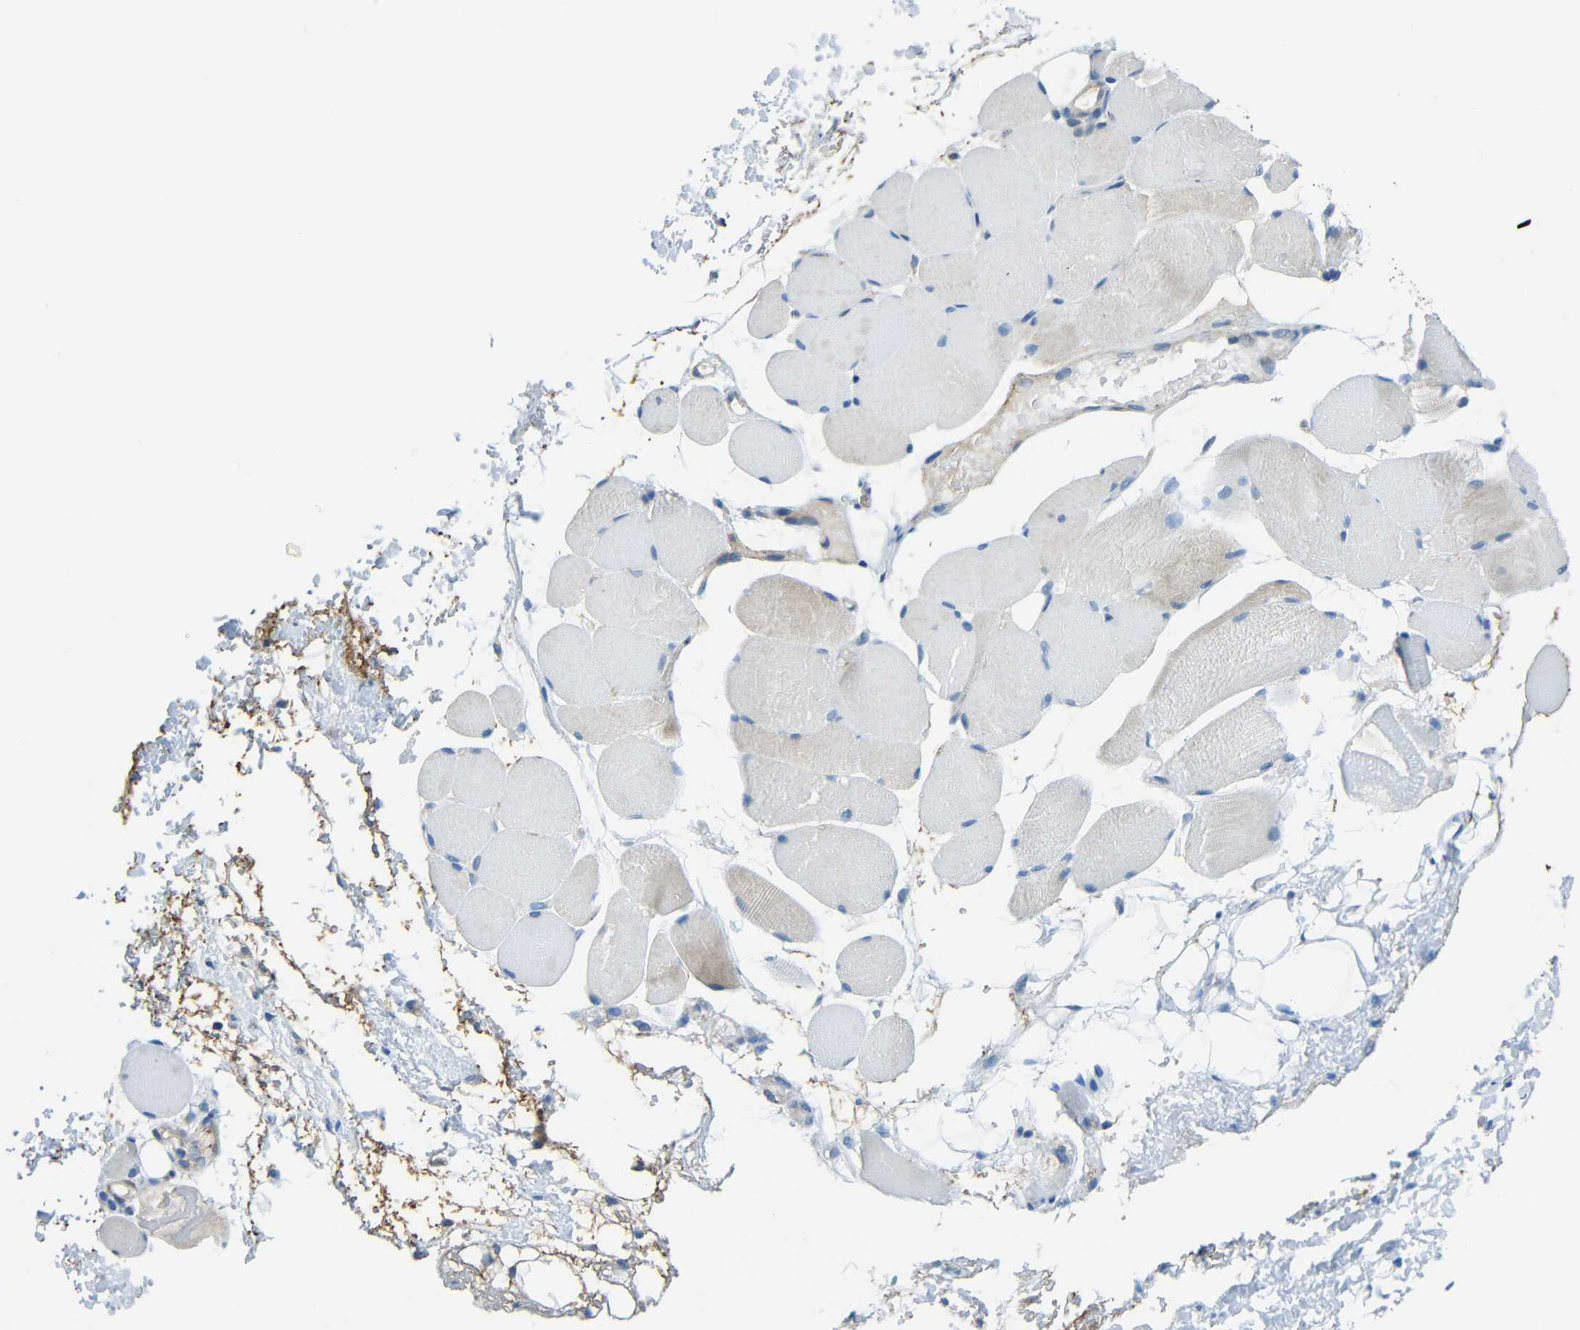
{"staining": {"intensity": "negative", "quantity": "none", "location": "none"}, "tissue": "adipose tissue", "cell_type": "Adipocytes", "image_type": "normal", "snomed": [{"axis": "morphology", "description": "Normal tissue, NOS"}, {"axis": "morphology", "description": "Inflammation, NOS"}, {"axis": "topography", "description": "Vascular tissue"}, {"axis": "topography", "description": "Salivary gland"}], "caption": "High power microscopy image of an IHC image of normal adipose tissue, revealing no significant staining in adipocytes. (DAB (3,3'-diaminobenzidine) immunohistochemistry with hematoxylin counter stain).", "gene": "CYP26B1", "patient": {"sex": "female", "age": 75}}